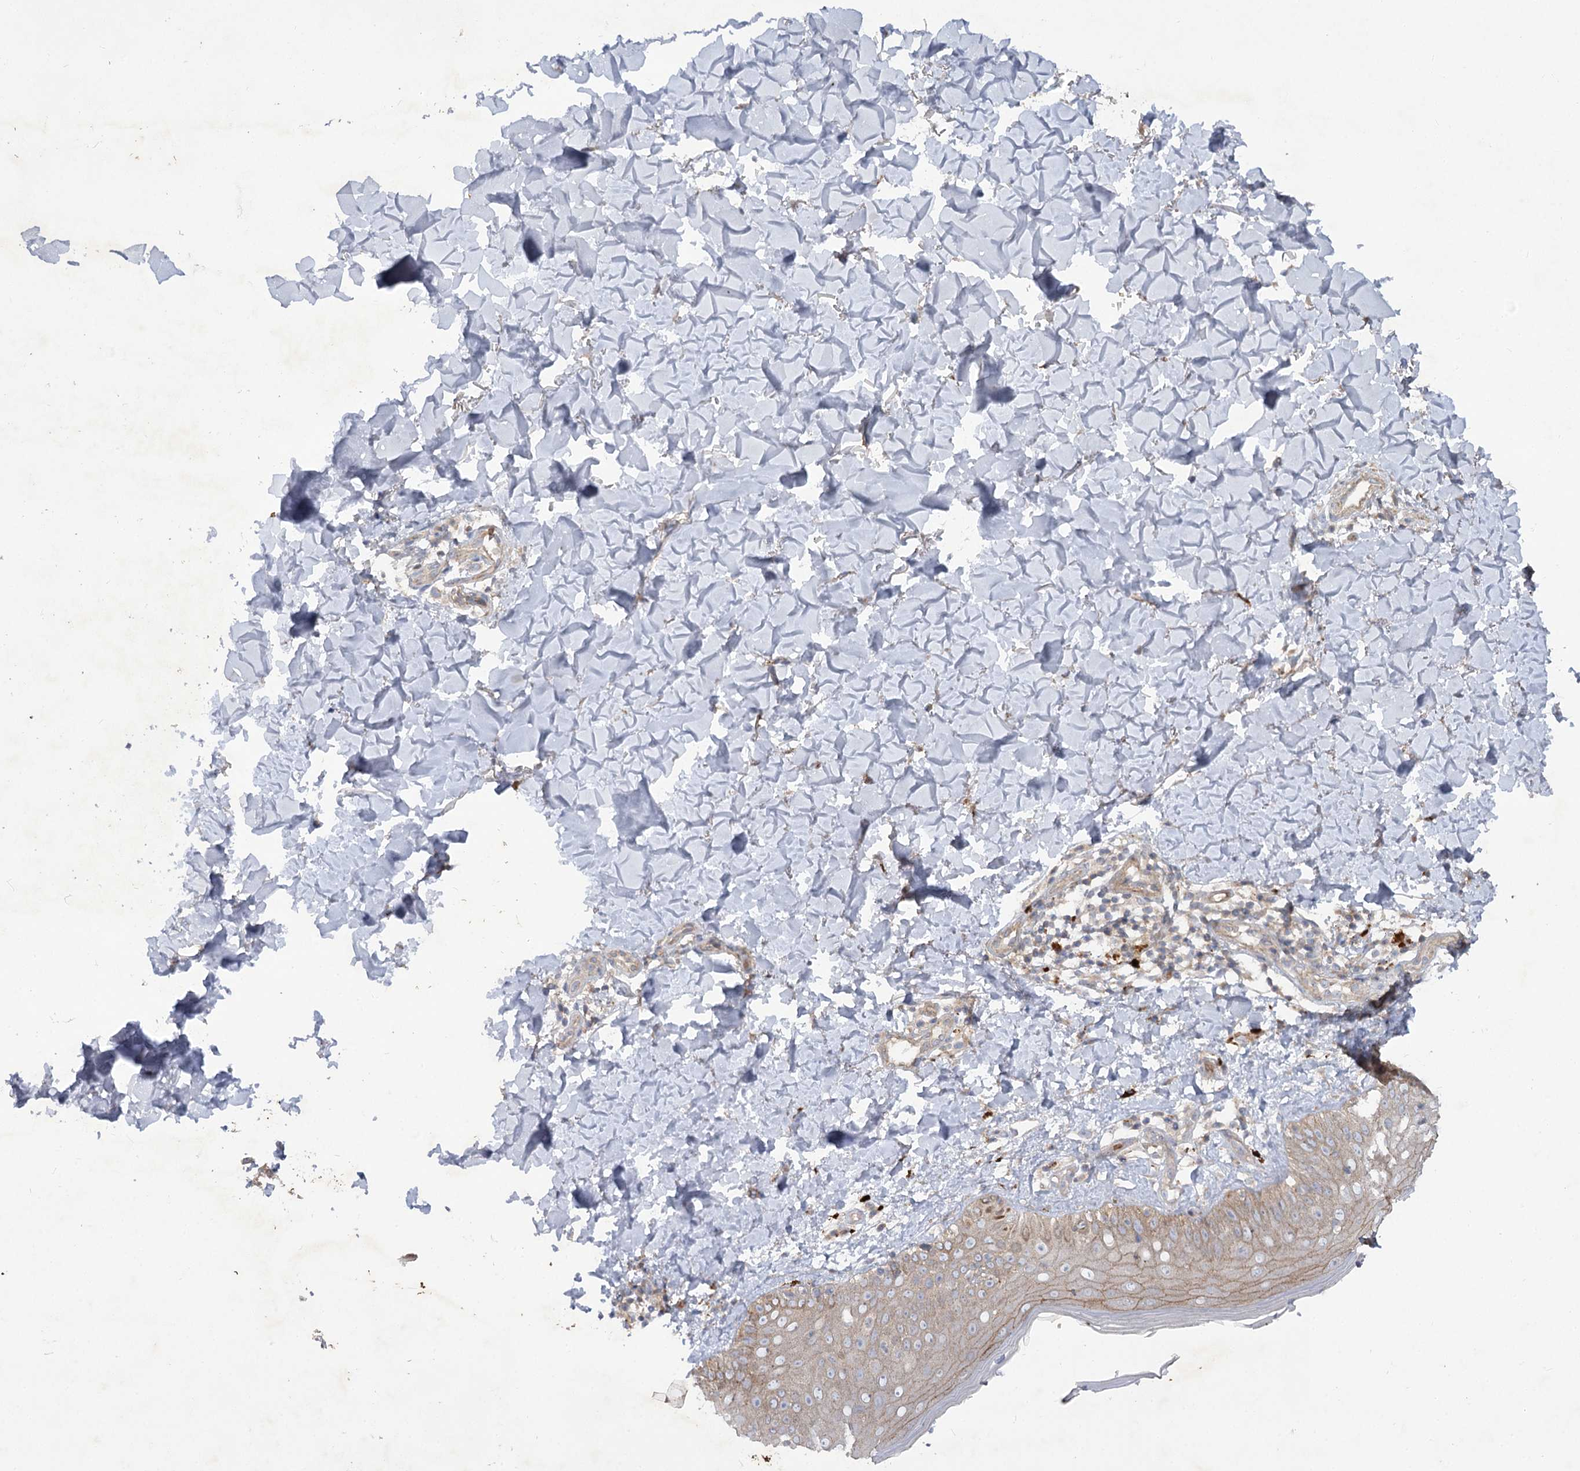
{"staining": {"intensity": "weak", "quantity": "<25%", "location": "cytoplasmic/membranous"}, "tissue": "skin", "cell_type": "Fibroblasts", "image_type": "normal", "snomed": [{"axis": "morphology", "description": "Normal tissue, NOS"}, {"axis": "topography", "description": "Skin"}], "caption": "Skin stained for a protein using immunohistochemistry exhibits no expression fibroblasts.", "gene": "KIAA0825", "patient": {"sex": "male", "age": 52}}